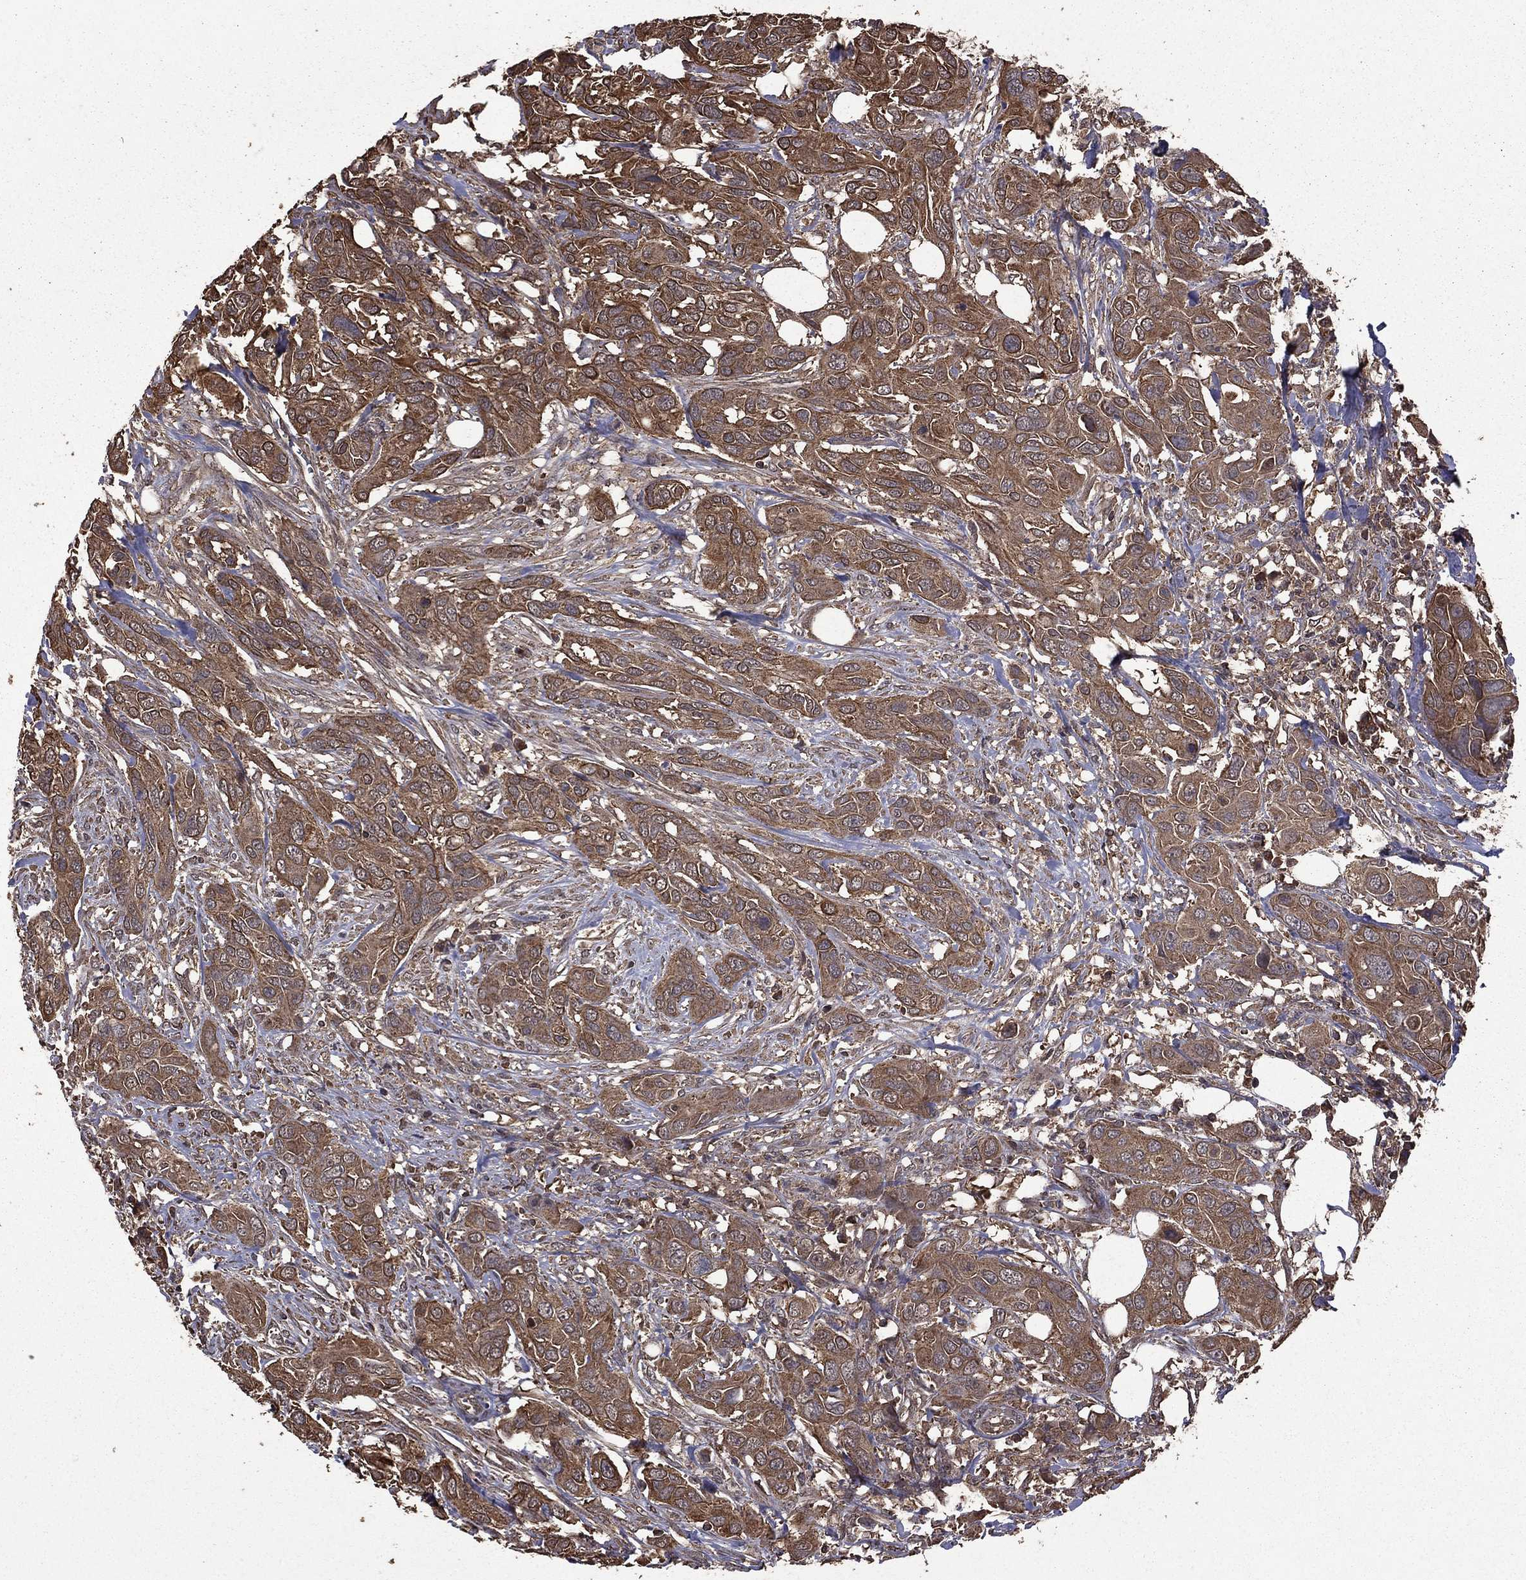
{"staining": {"intensity": "moderate", "quantity": ">75%", "location": "cytoplasmic/membranous"}, "tissue": "urothelial cancer", "cell_type": "Tumor cells", "image_type": "cancer", "snomed": [{"axis": "morphology", "description": "Urothelial carcinoma, NOS"}, {"axis": "morphology", "description": "Urothelial carcinoma, High grade"}, {"axis": "topography", "description": "Urinary bladder"}], "caption": "The histopathology image displays staining of urothelial cancer, revealing moderate cytoplasmic/membranous protein expression (brown color) within tumor cells.", "gene": "BIRC6", "patient": {"sex": "male", "age": 63}}